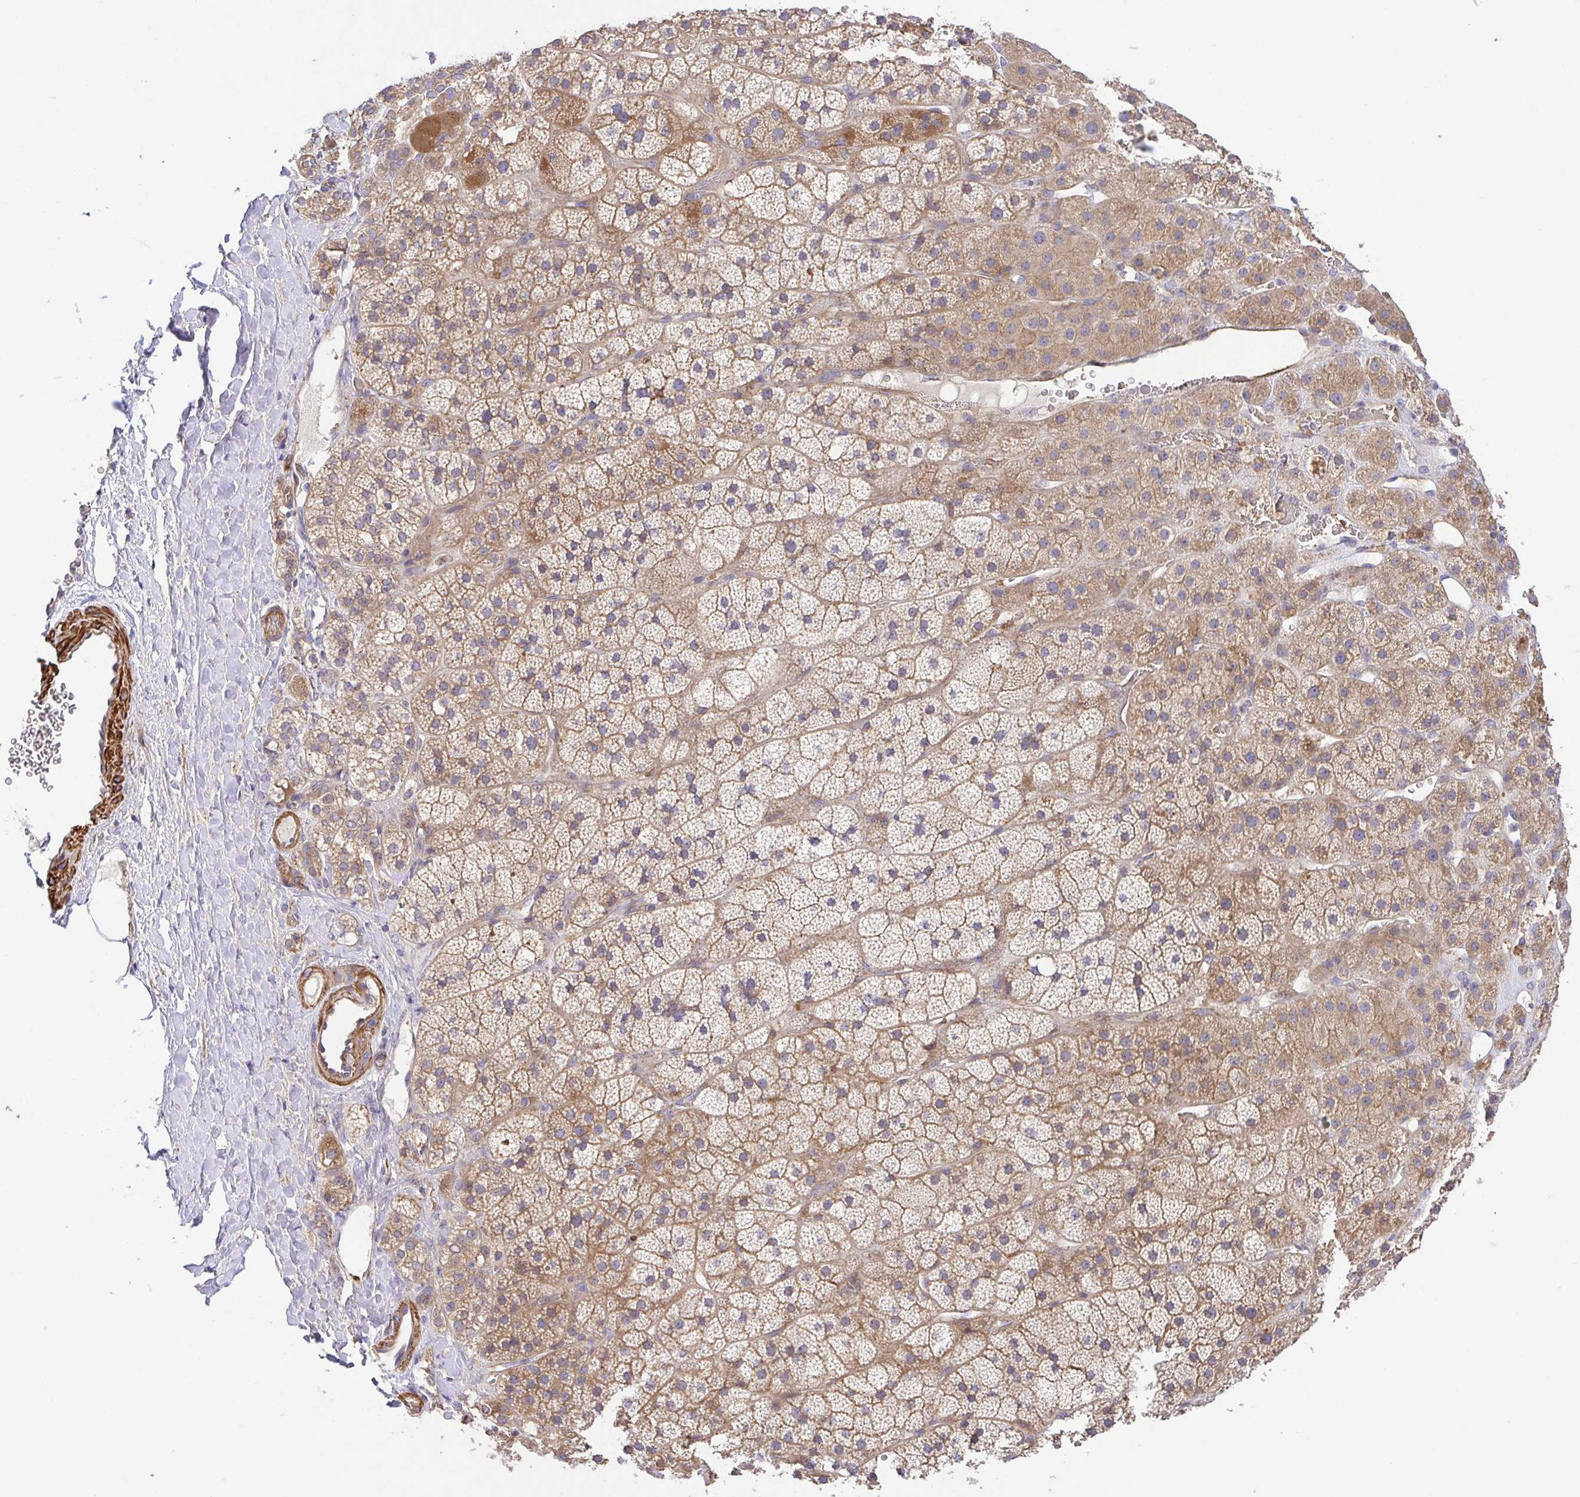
{"staining": {"intensity": "moderate", "quantity": ">75%", "location": "cytoplasmic/membranous"}, "tissue": "adrenal gland", "cell_type": "Glandular cells", "image_type": "normal", "snomed": [{"axis": "morphology", "description": "Normal tissue, NOS"}, {"axis": "topography", "description": "Adrenal gland"}], "caption": "Immunohistochemistry (DAB (3,3'-diaminobenzidine)) staining of unremarkable human adrenal gland exhibits moderate cytoplasmic/membranous protein staining in approximately >75% of glandular cells.", "gene": "IDE", "patient": {"sex": "male", "age": 57}}